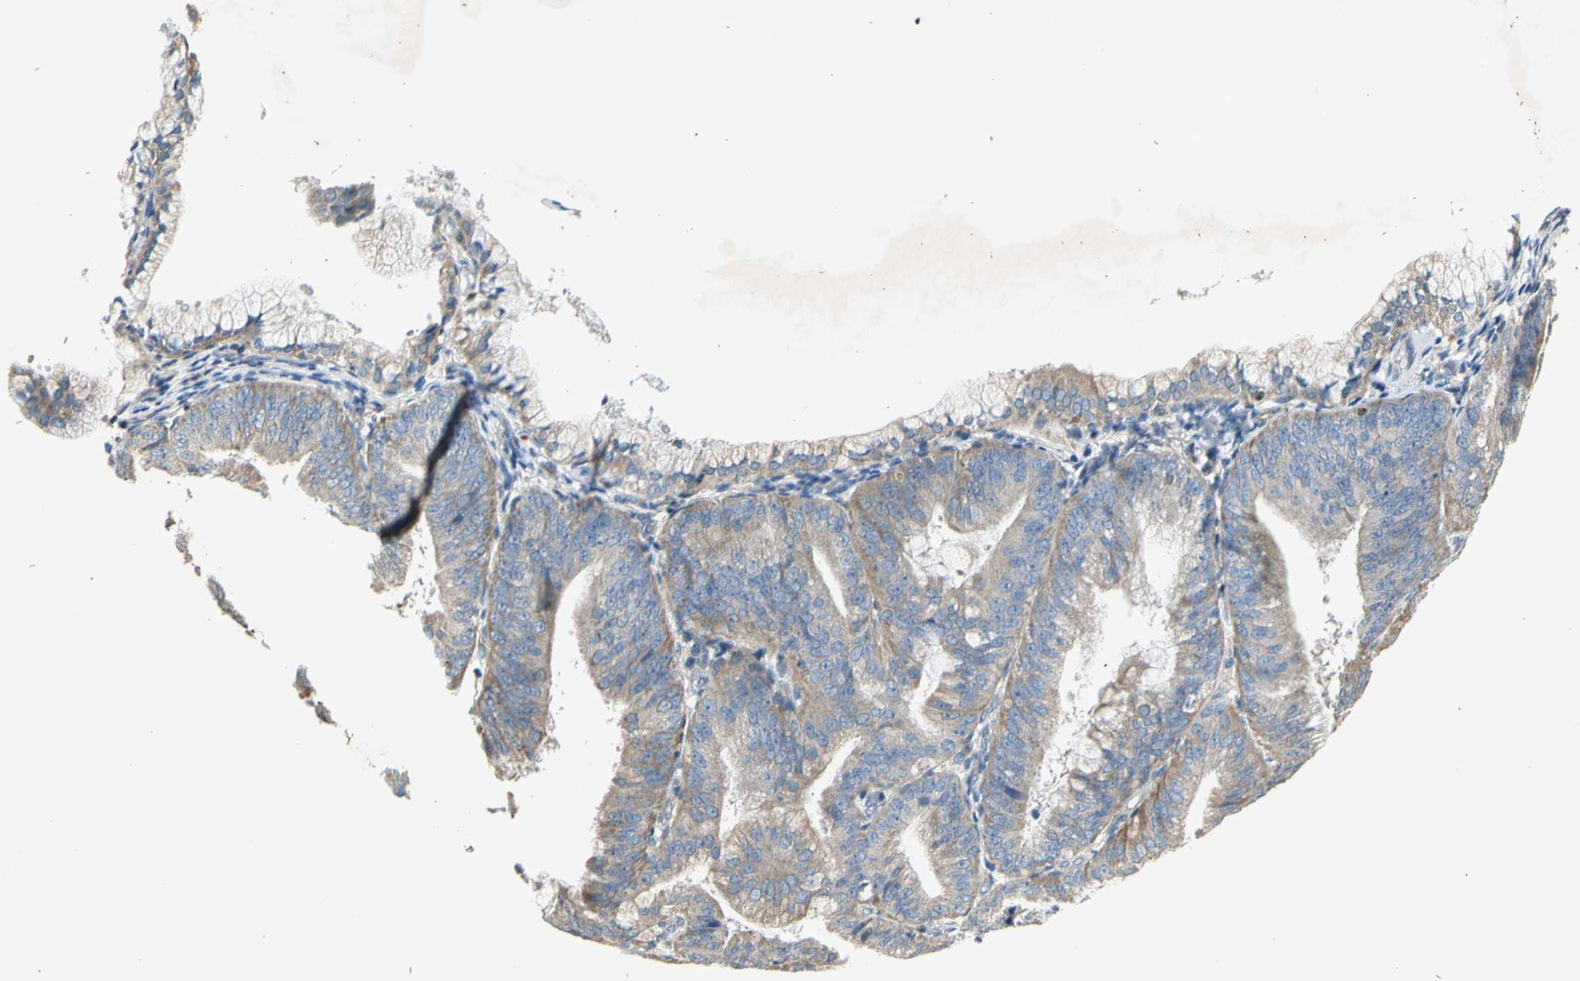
{"staining": {"intensity": "weak", "quantity": ">75%", "location": "cytoplasmic/membranous"}, "tissue": "endometrial cancer", "cell_type": "Tumor cells", "image_type": "cancer", "snomed": [{"axis": "morphology", "description": "Adenocarcinoma, NOS"}, {"axis": "topography", "description": "Endometrium"}], "caption": "This photomicrograph exhibits IHC staining of human endometrial adenocarcinoma, with low weak cytoplasmic/membranous positivity in about >75% of tumor cells.", "gene": "TBX21", "patient": {"sex": "female", "age": 63}}